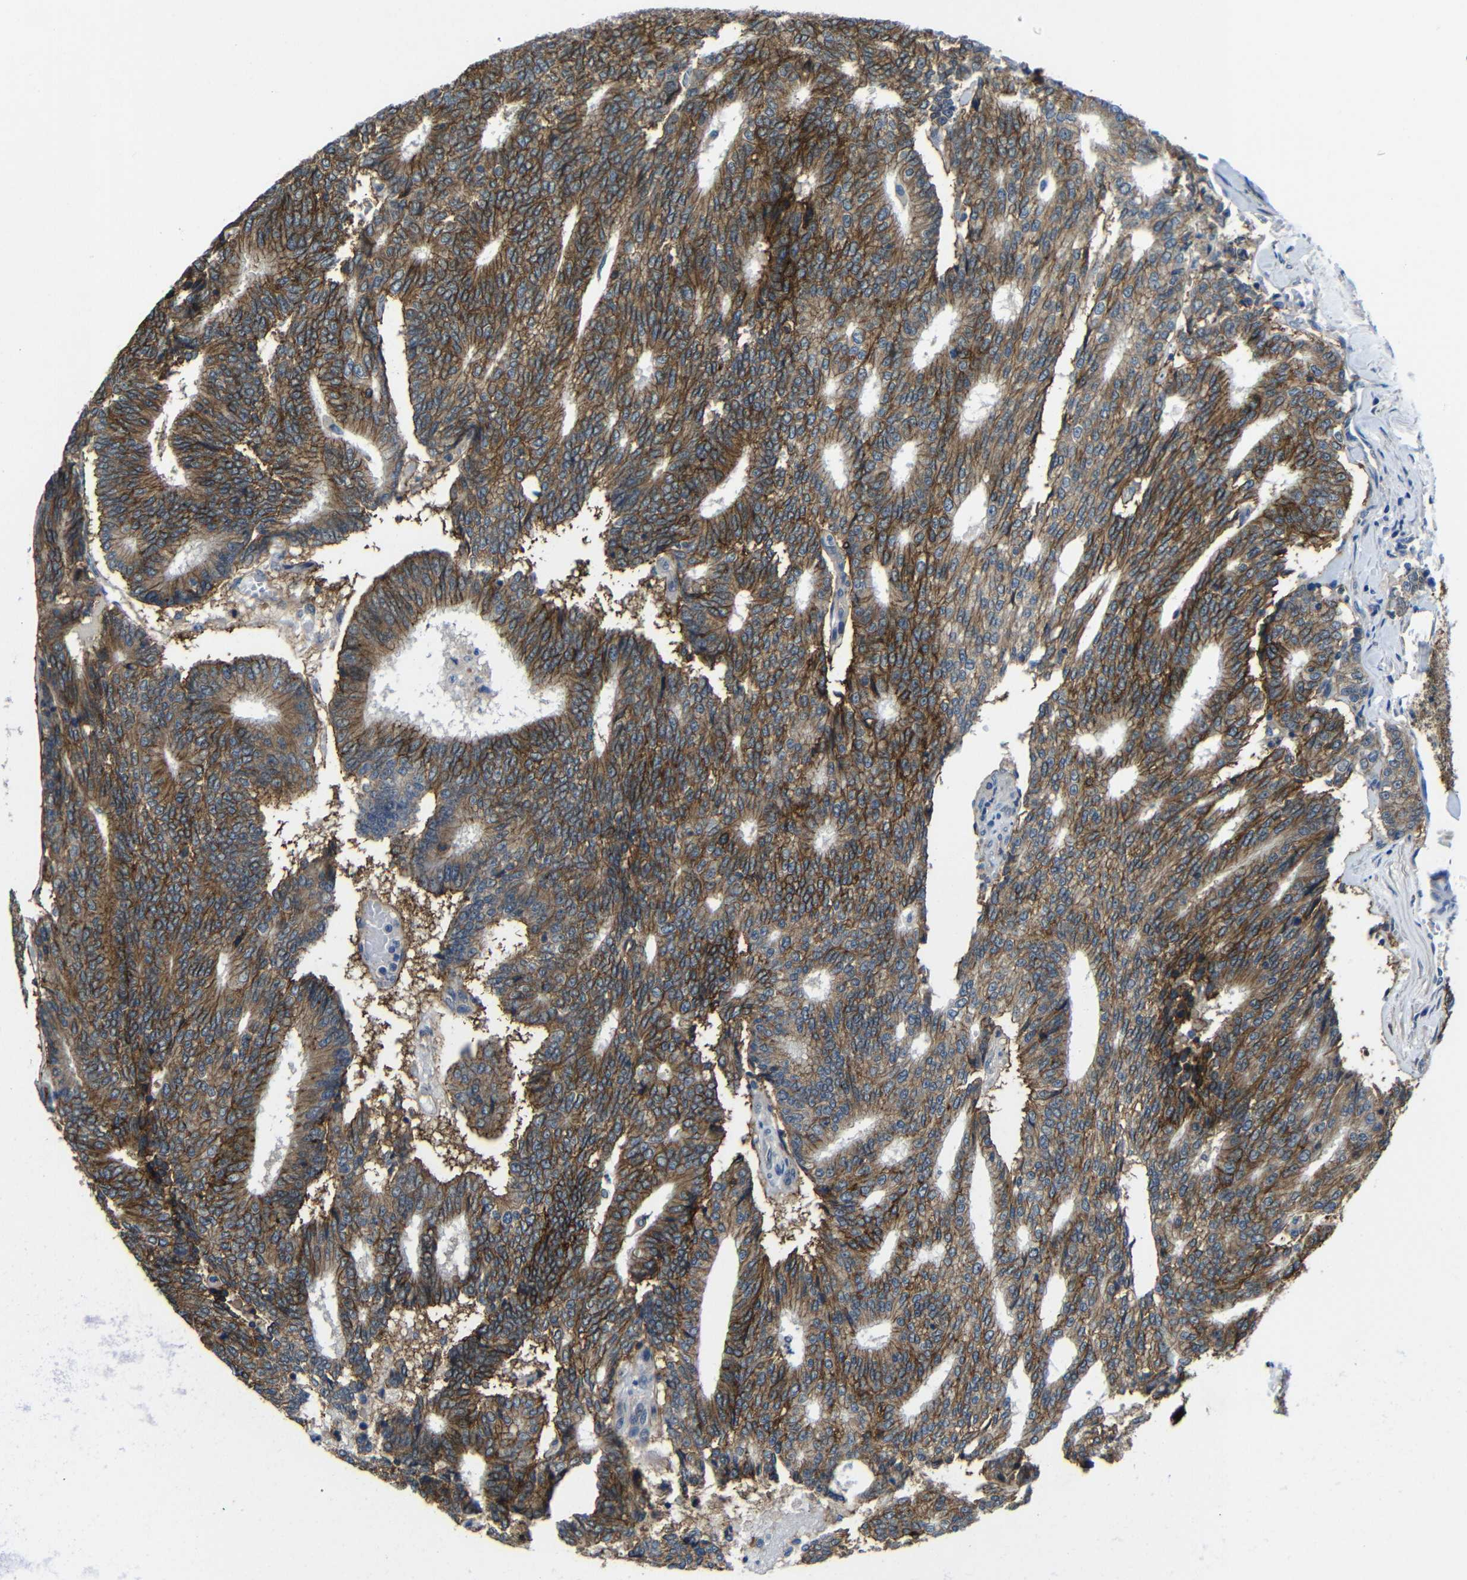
{"staining": {"intensity": "moderate", "quantity": ">75%", "location": "cytoplasmic/membranous"}, "tissue": "prostate cancer", "cell_type": "Tumor cells", "image_type": "cancer", "snomed": [{"axis": "morphology", "description": "Normal tissue, NOS"}, {"axis": "morphology", "description": "Adenocarcinoma, High grade"}, {"axis": "topography", "description": "Prostate"}, {"axis": "topography", "description": "Seminal veicle"}], "caption": "Prostate cancer tissue exhibits moderate cytoplasmic/membranous positivity in about >75% of tumor cells, visualized by immunohistochemistry.", "gene": "ZNF90", "patient": {"sex": "male", "age": 55}}